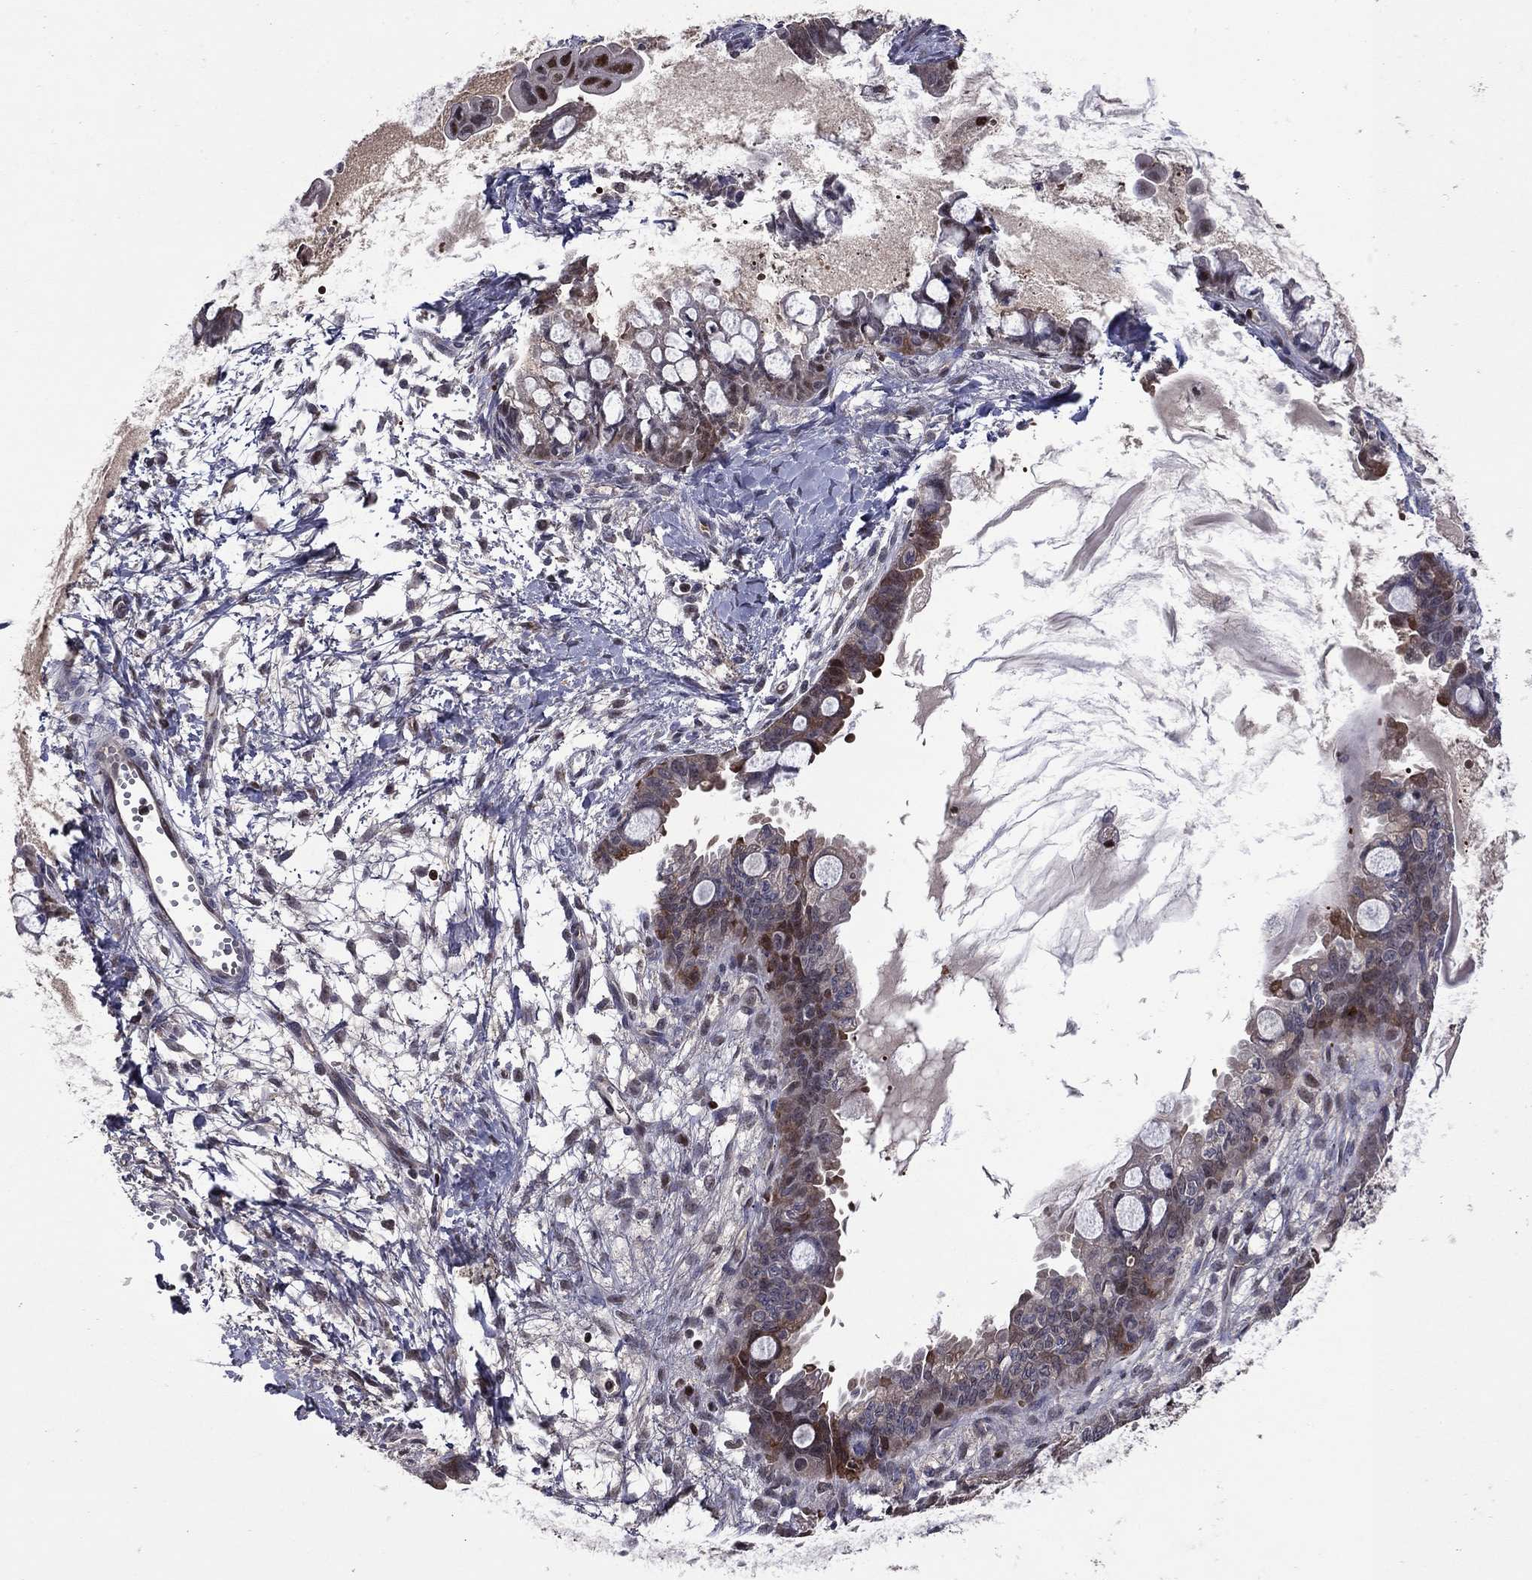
{"staining": {"intensity": "moderate", "quantity": "<25%", "location": "cytoplasmic/membranous"}, "tissue": "ovarian cancer", "cell_type": "Tumor cells", "image_type": "cancer", "snomed": [{"axis": "morphology", "description": "Cystadenocarcinoma, mucinous, NOS"}, {"axis": "topography", "description": "Ovary"}], "caption": "This is an image of immunohistochemistry staining of ovarian cancer, which shows moderate expression in the cytoplasmic/membranous of tumor cells.", "gene": "APPBP2", "patient": {"sex": "female", "age": 63}}